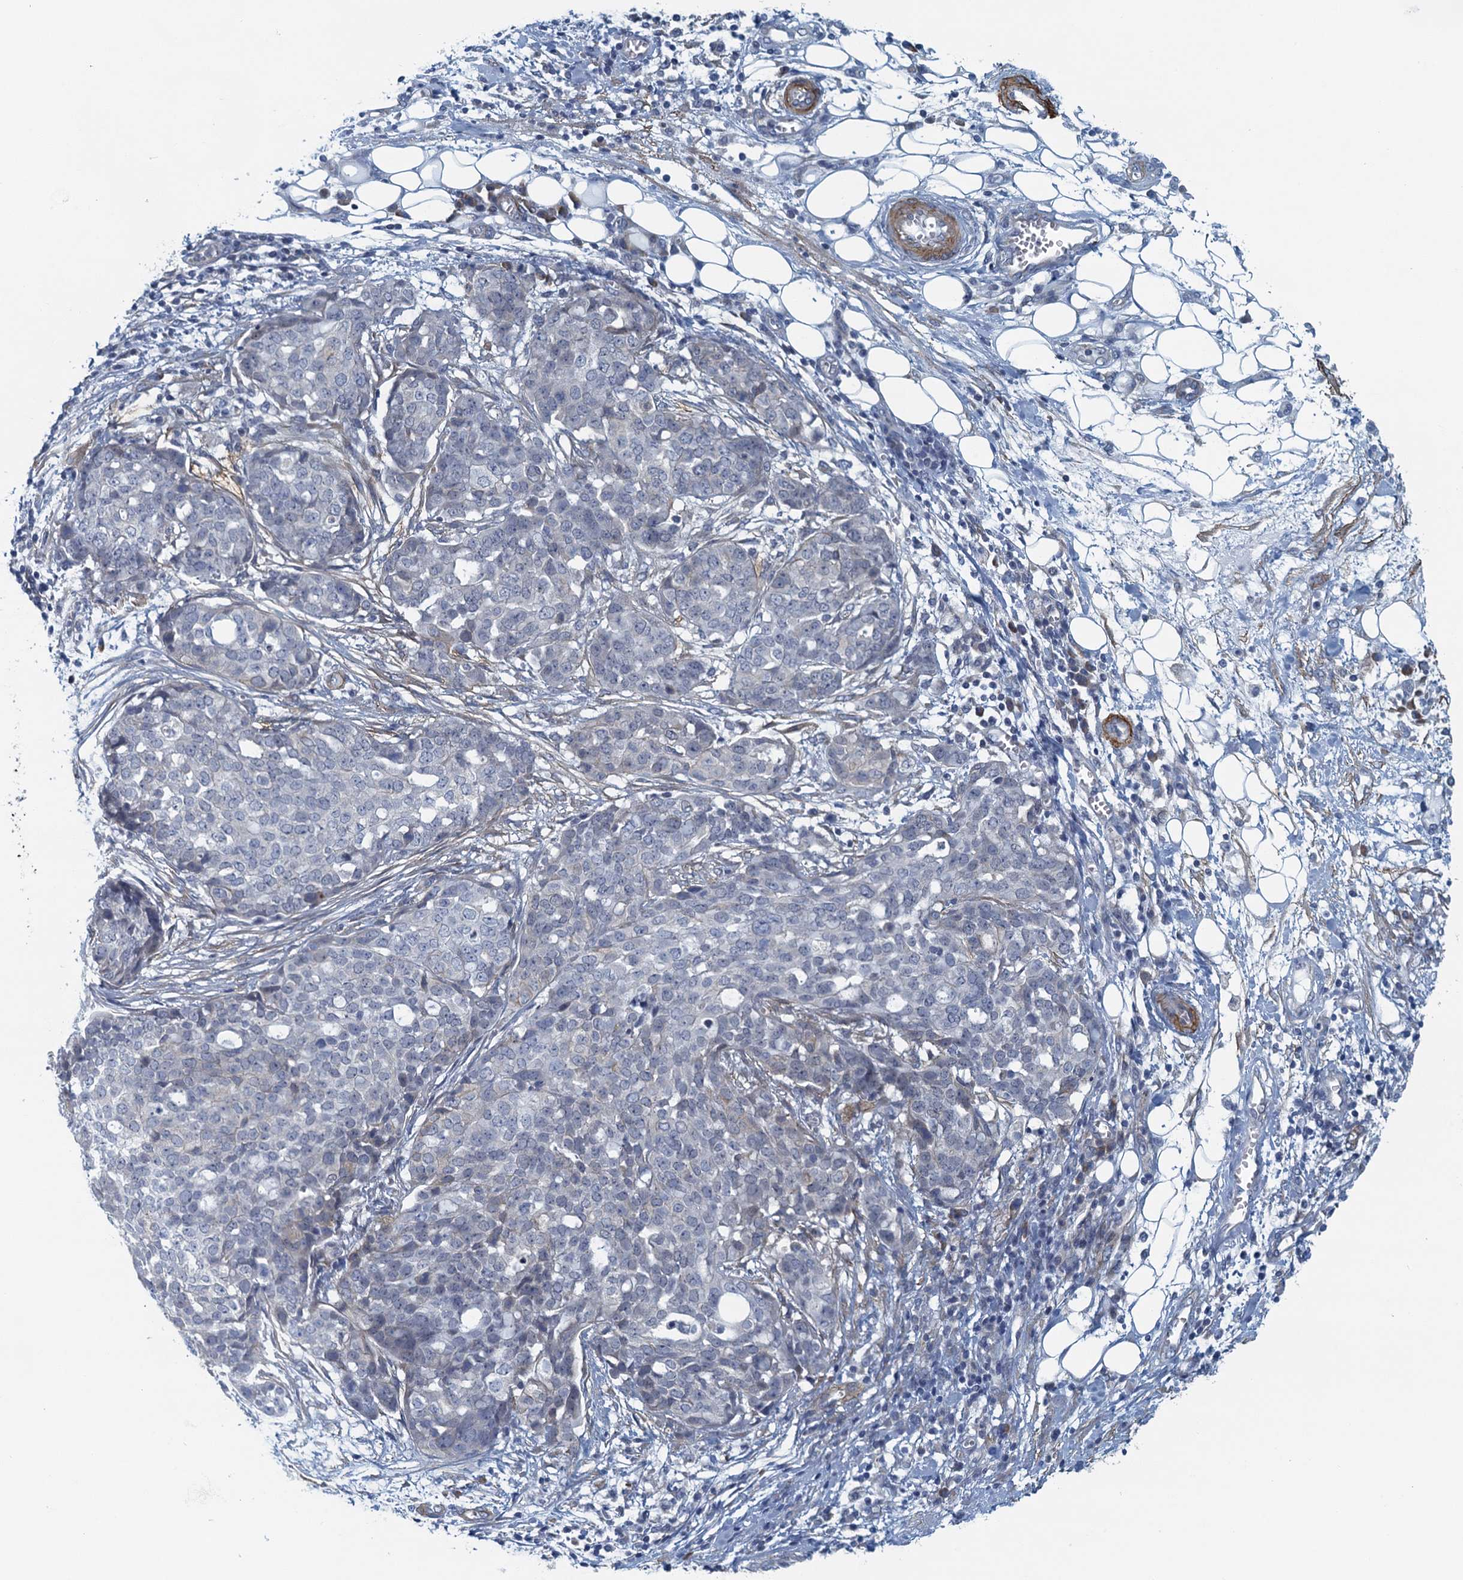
{"staining": {"intensity": "negative", "quantity": "none", "location": "none"}, "tissue": "ovarian cancer", "cell_type": "Tumor cells", "image_type": "cancer", "snomed": [{"axis": "morphology", "description": "Cystadenocarcinoma, serous, NOS"}, {"axis": "topography", "description": "Soft tissue"}, {"axis": "topography", "description": "Ovary"}], "caption": "DAB (3,3'-diaminobenzidine) immunohistochemical staining of serous cystadenocarcinoma (ovarian) shows no significant expression in tumor cells.", "gene": "ALG2", "patient": {"sex": "female", "age": 57}}